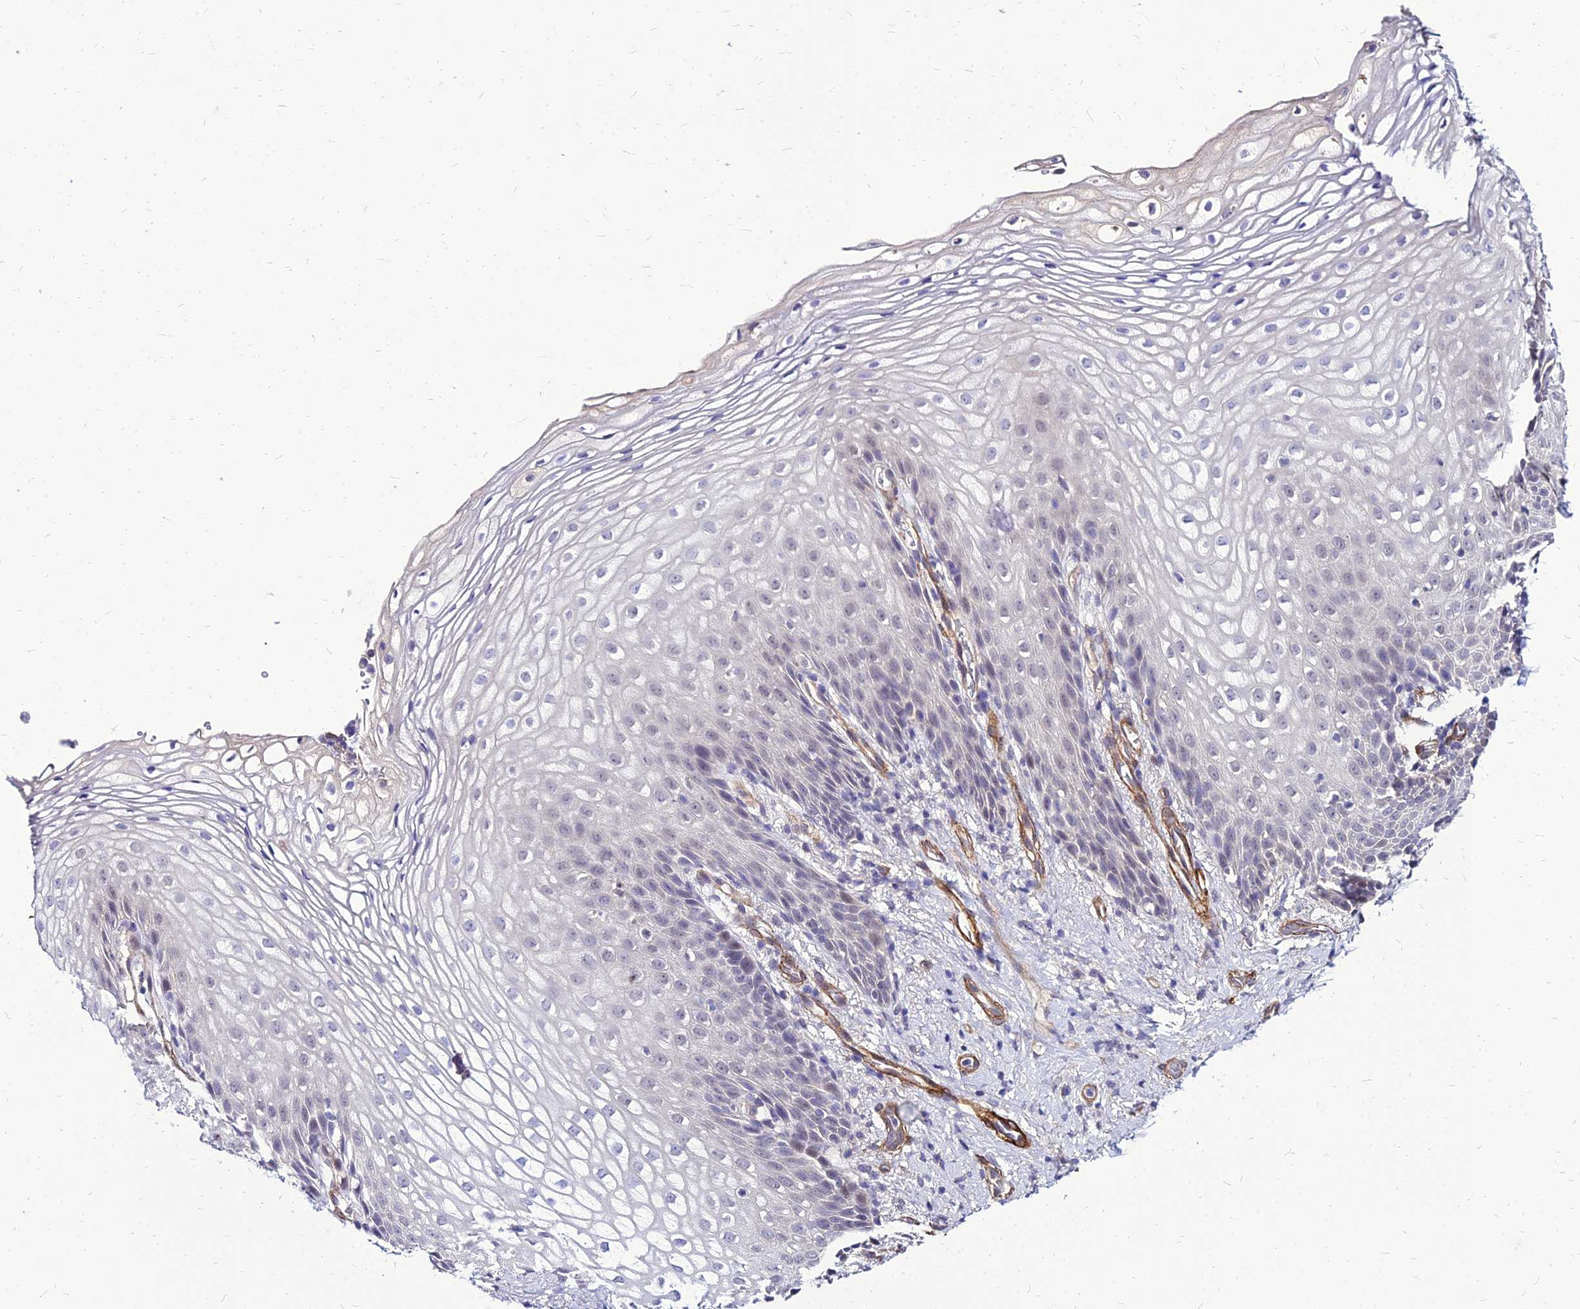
{"staining": {"intensity": "negative", "quantity": "none", "location": "none"}, "tissue": "vagina", "cell_type": "Squamous epithelial cells", "image_type": "normal", "snomed": [{"axis": "morphology", "description": "Normal tissue, NOS"}, {"axis": "topography", "description": "Vagina"}], "caption": "An image of vagina stained for a protein shows no brown staining in squamous epithelial cells.", "gene": "YEATS2", "patient": {"sex": "female", "age": 60}}